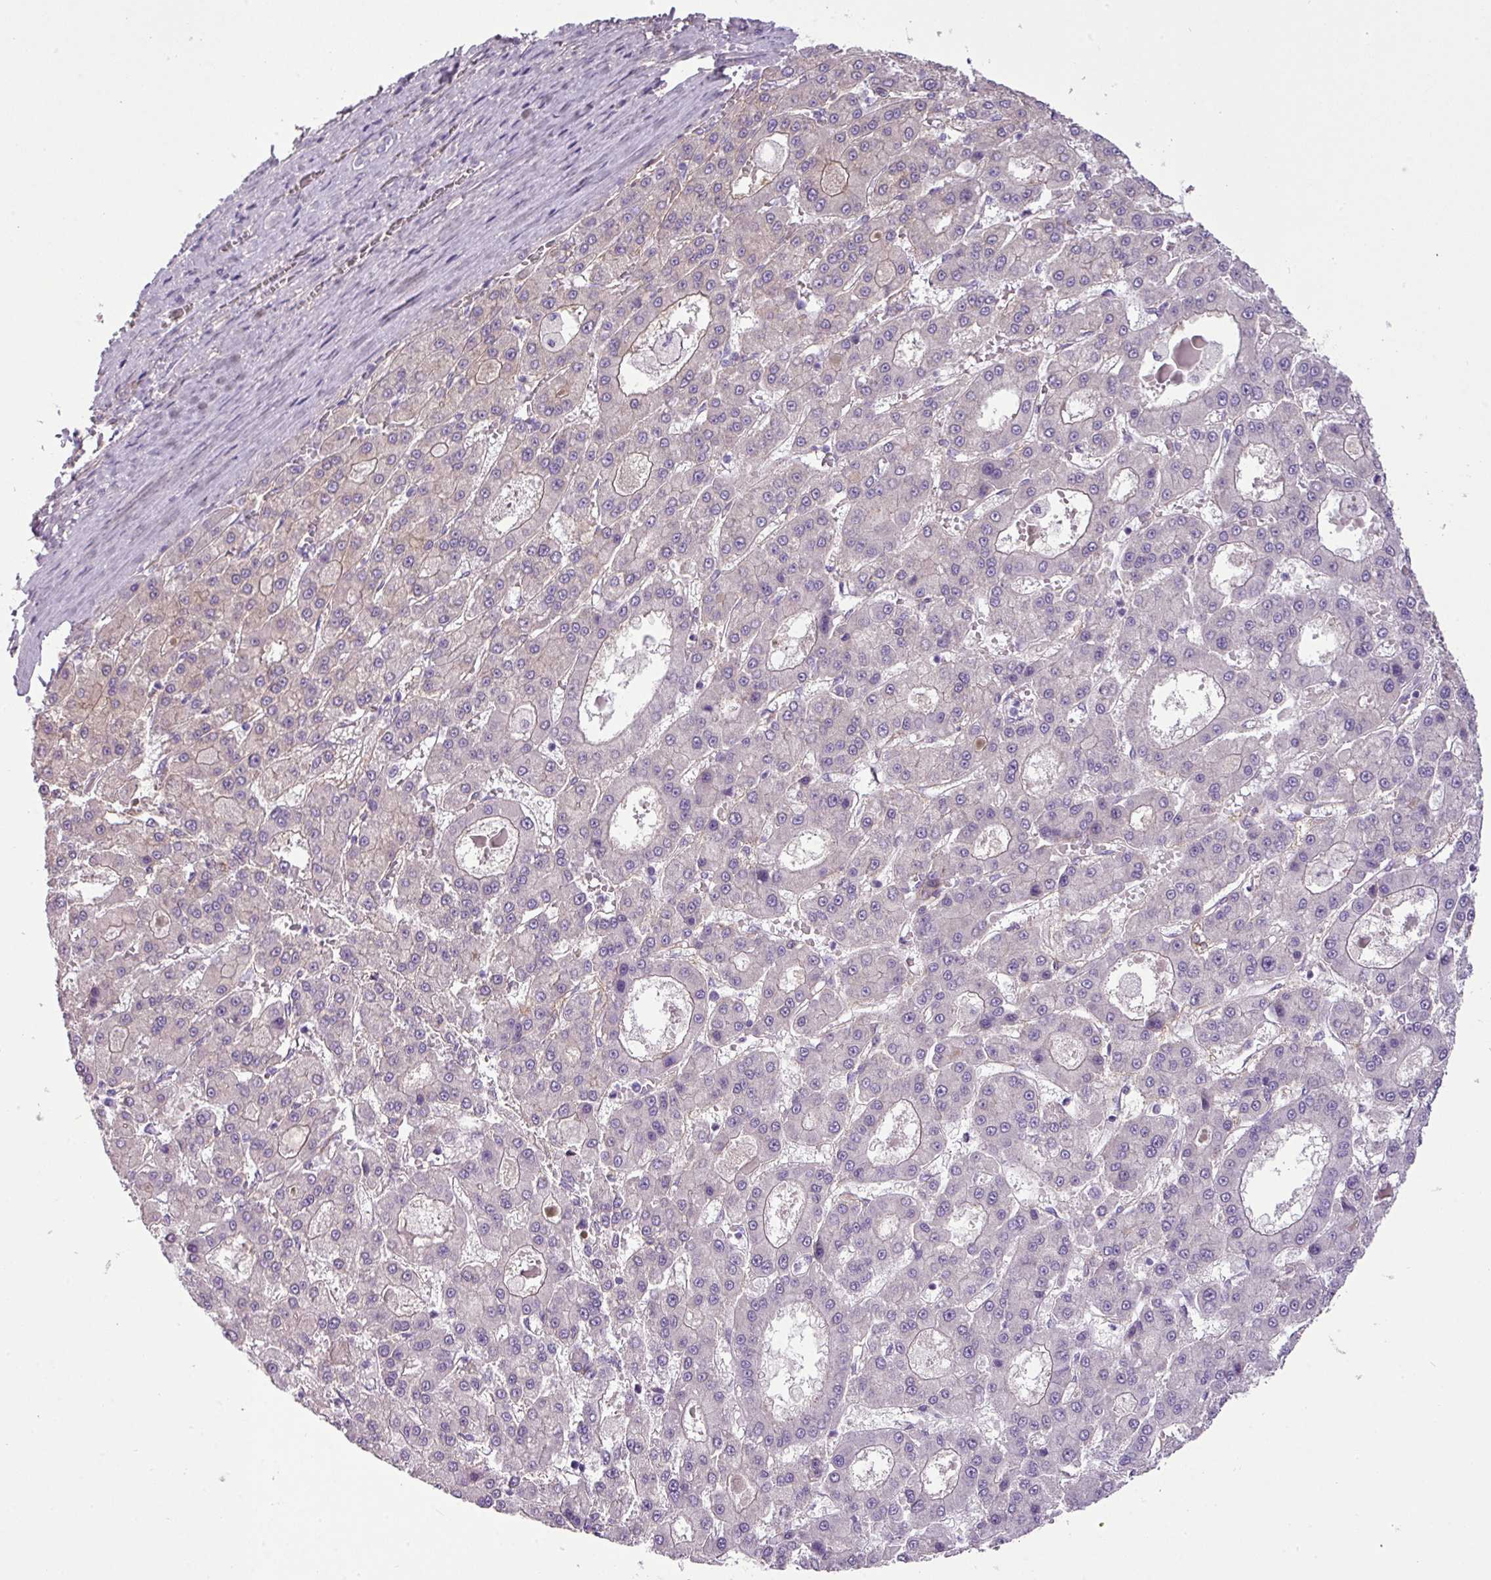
{"staining": {"intensity": "negative", "quantity": "none", "location": "none"}, "tissue": "liver cancer", "cell_type": "Tumor cells", "image_type": "cancer", "snomed": [{"axis": "morphology", "description": "Carcinoma, Hepatocellular, NOS"}, {"axis": "topography", "description": "Liver"}], "caption": "There is no significant expression in tumor cells of liver cancer (hepatocellular carcinoma). (Stains: DAB (3,3'-diaminobenzidine) immunohistochemistry with hematoxylin counter stain, Microscopy: brightfield microscopy at high magnification).", "gene": "PARD6G", "patient": {"sex": "male", "age": 70}}